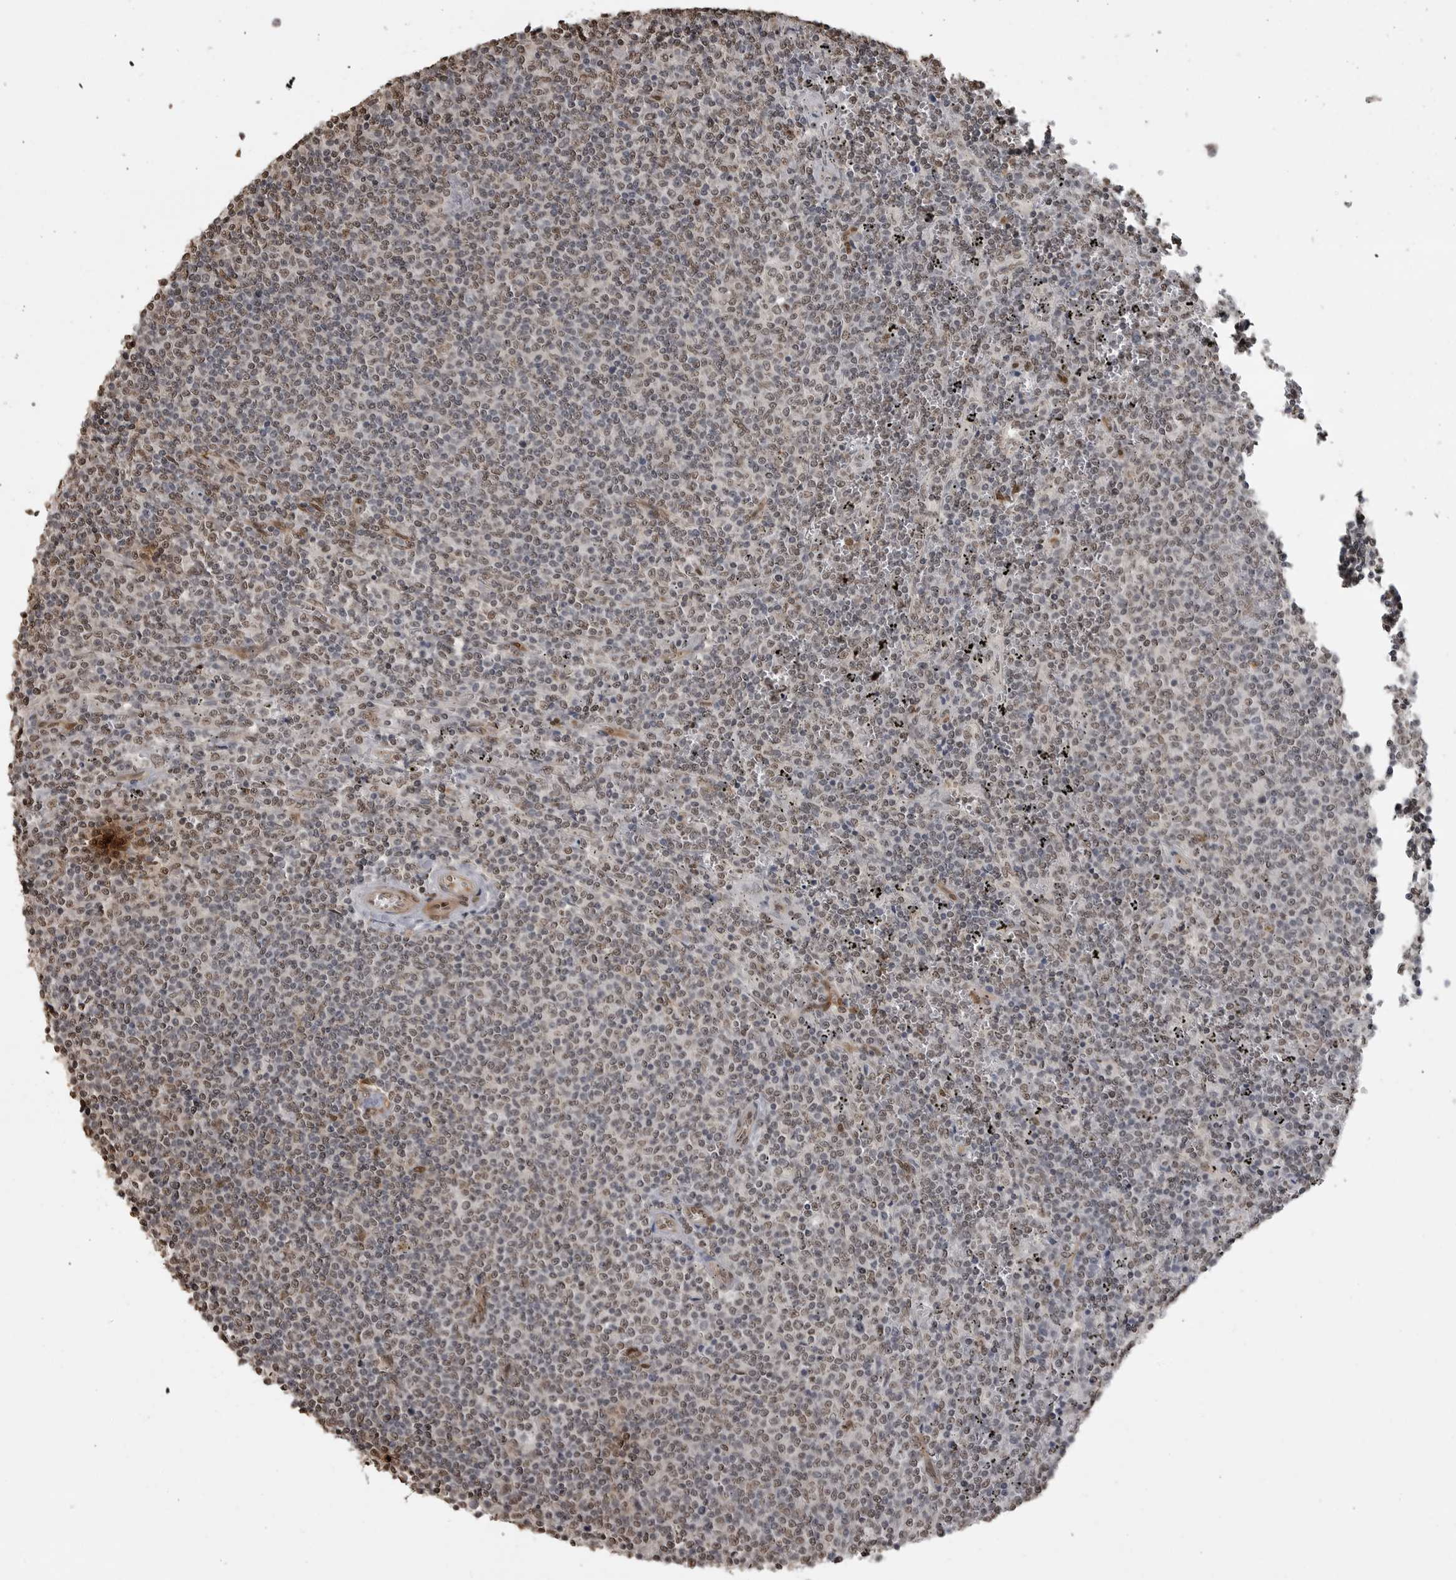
{"staining": {"intensity": "weak", "quantity": ">75%", "location": "nuclear"}, "tissue": "lymphoma", "cell_type": "Tumor cells", "image_type": "cancer", "snomed": [{"axis": "morphology", "description": "Malignant lymphoma, non-Hodgkin's type, Low grade"}, {"axis": "topography", "description": "Spleen"}], "caption": "Weak nuclear protein expression is seen in about >75% of tumor cells in malignant lymphoma, non-Hodgkin's type (low-grade).", "gene": "SMAD2", "patient": {"sex": "female", "age": 50}}